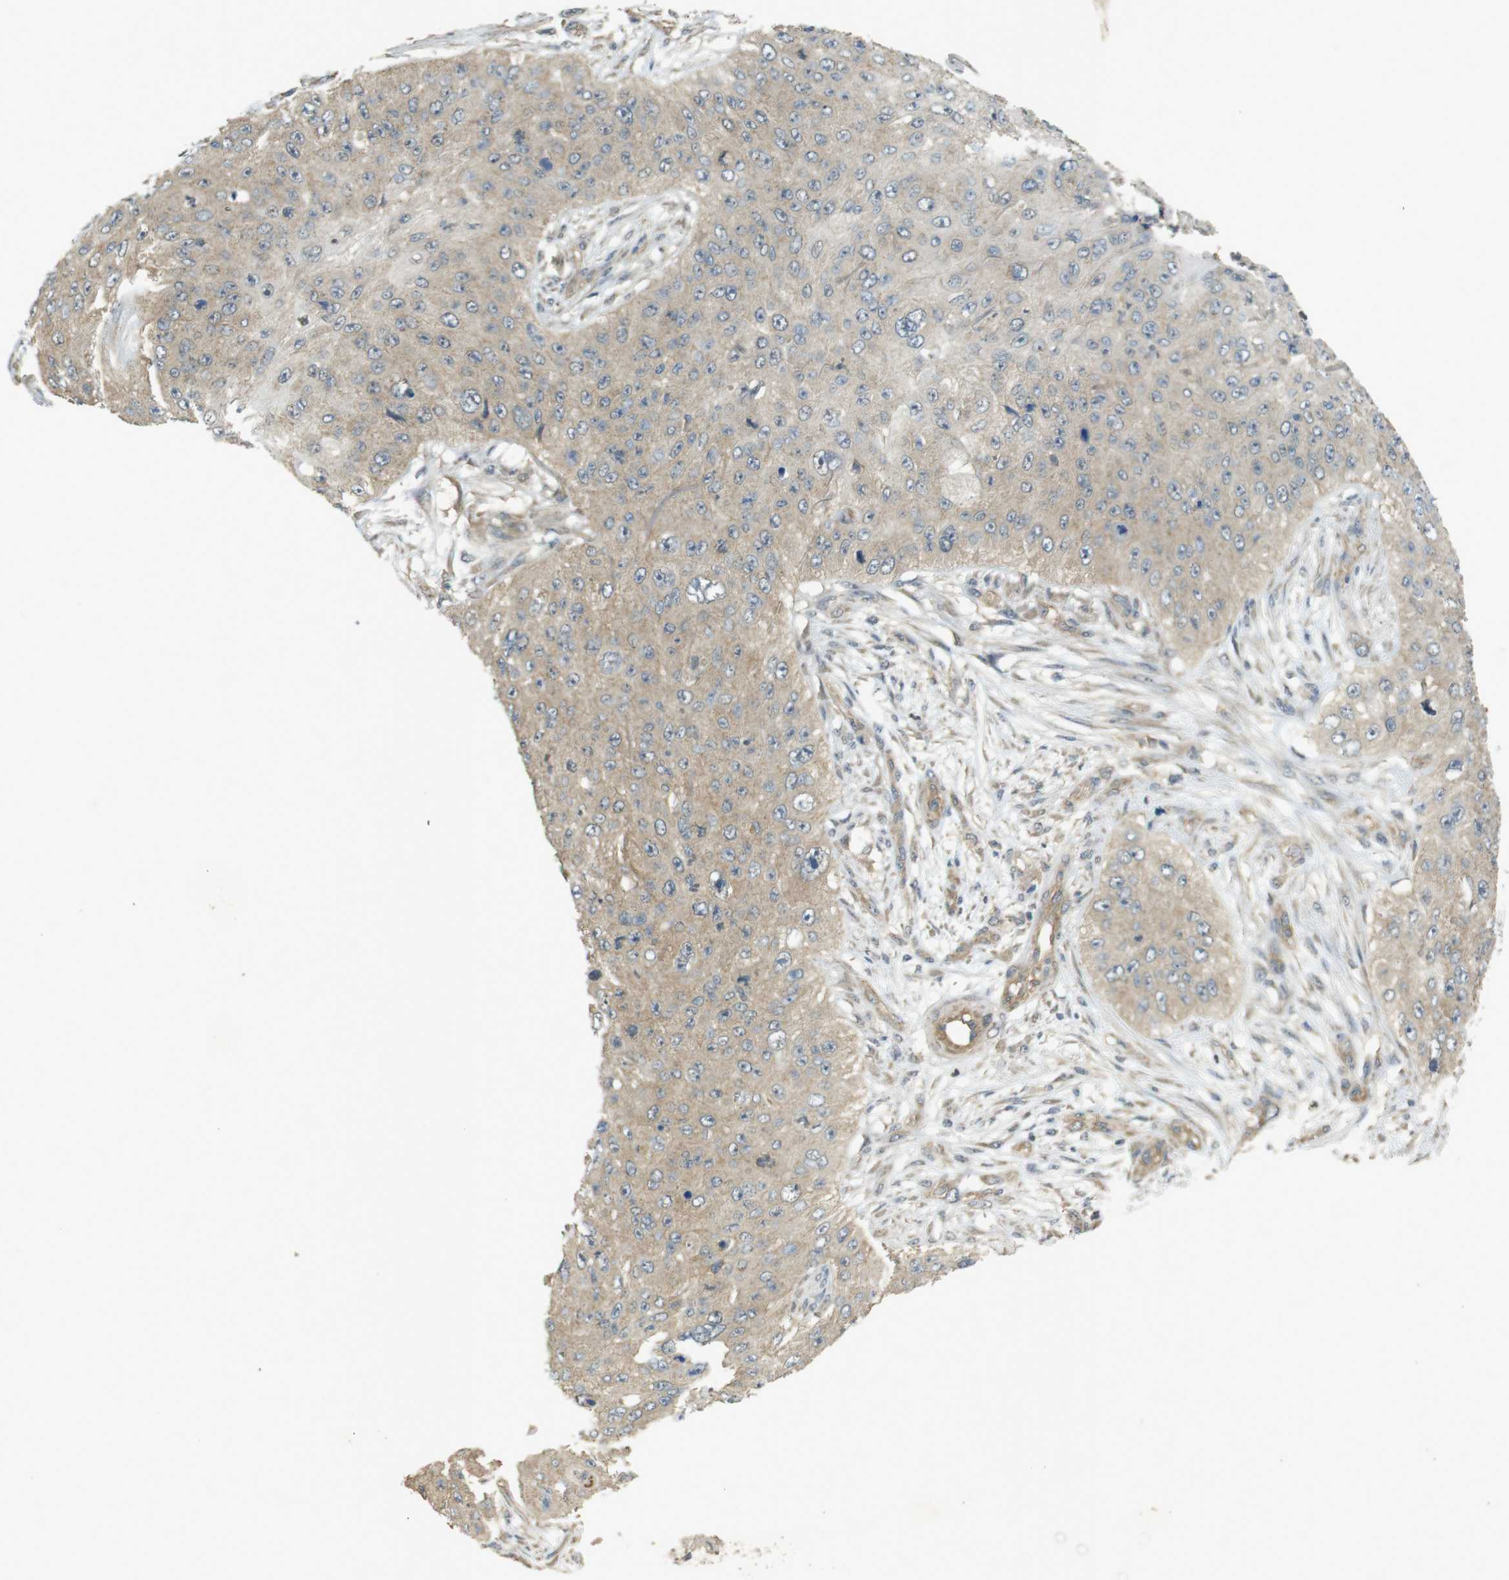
{"staining": {"intensity": "weak", "quantity": "<25%", "location": "cytoplasmic/membranous"}, "tissue": "skin cancer", "cell_type": "Tumor cells", "image_type": "cancer", "snomed": [{"axis": "morphology", "description": "Squamous cell carcinoma, NOS"}, {"axis": "topography", "description": "Skin"}], "caption": "There is no significant positivity in tumor cells of skin squamous cell carcinoma.", "gene": "ZDHHC20", "patient": {"sex": "female", "age": 80}}